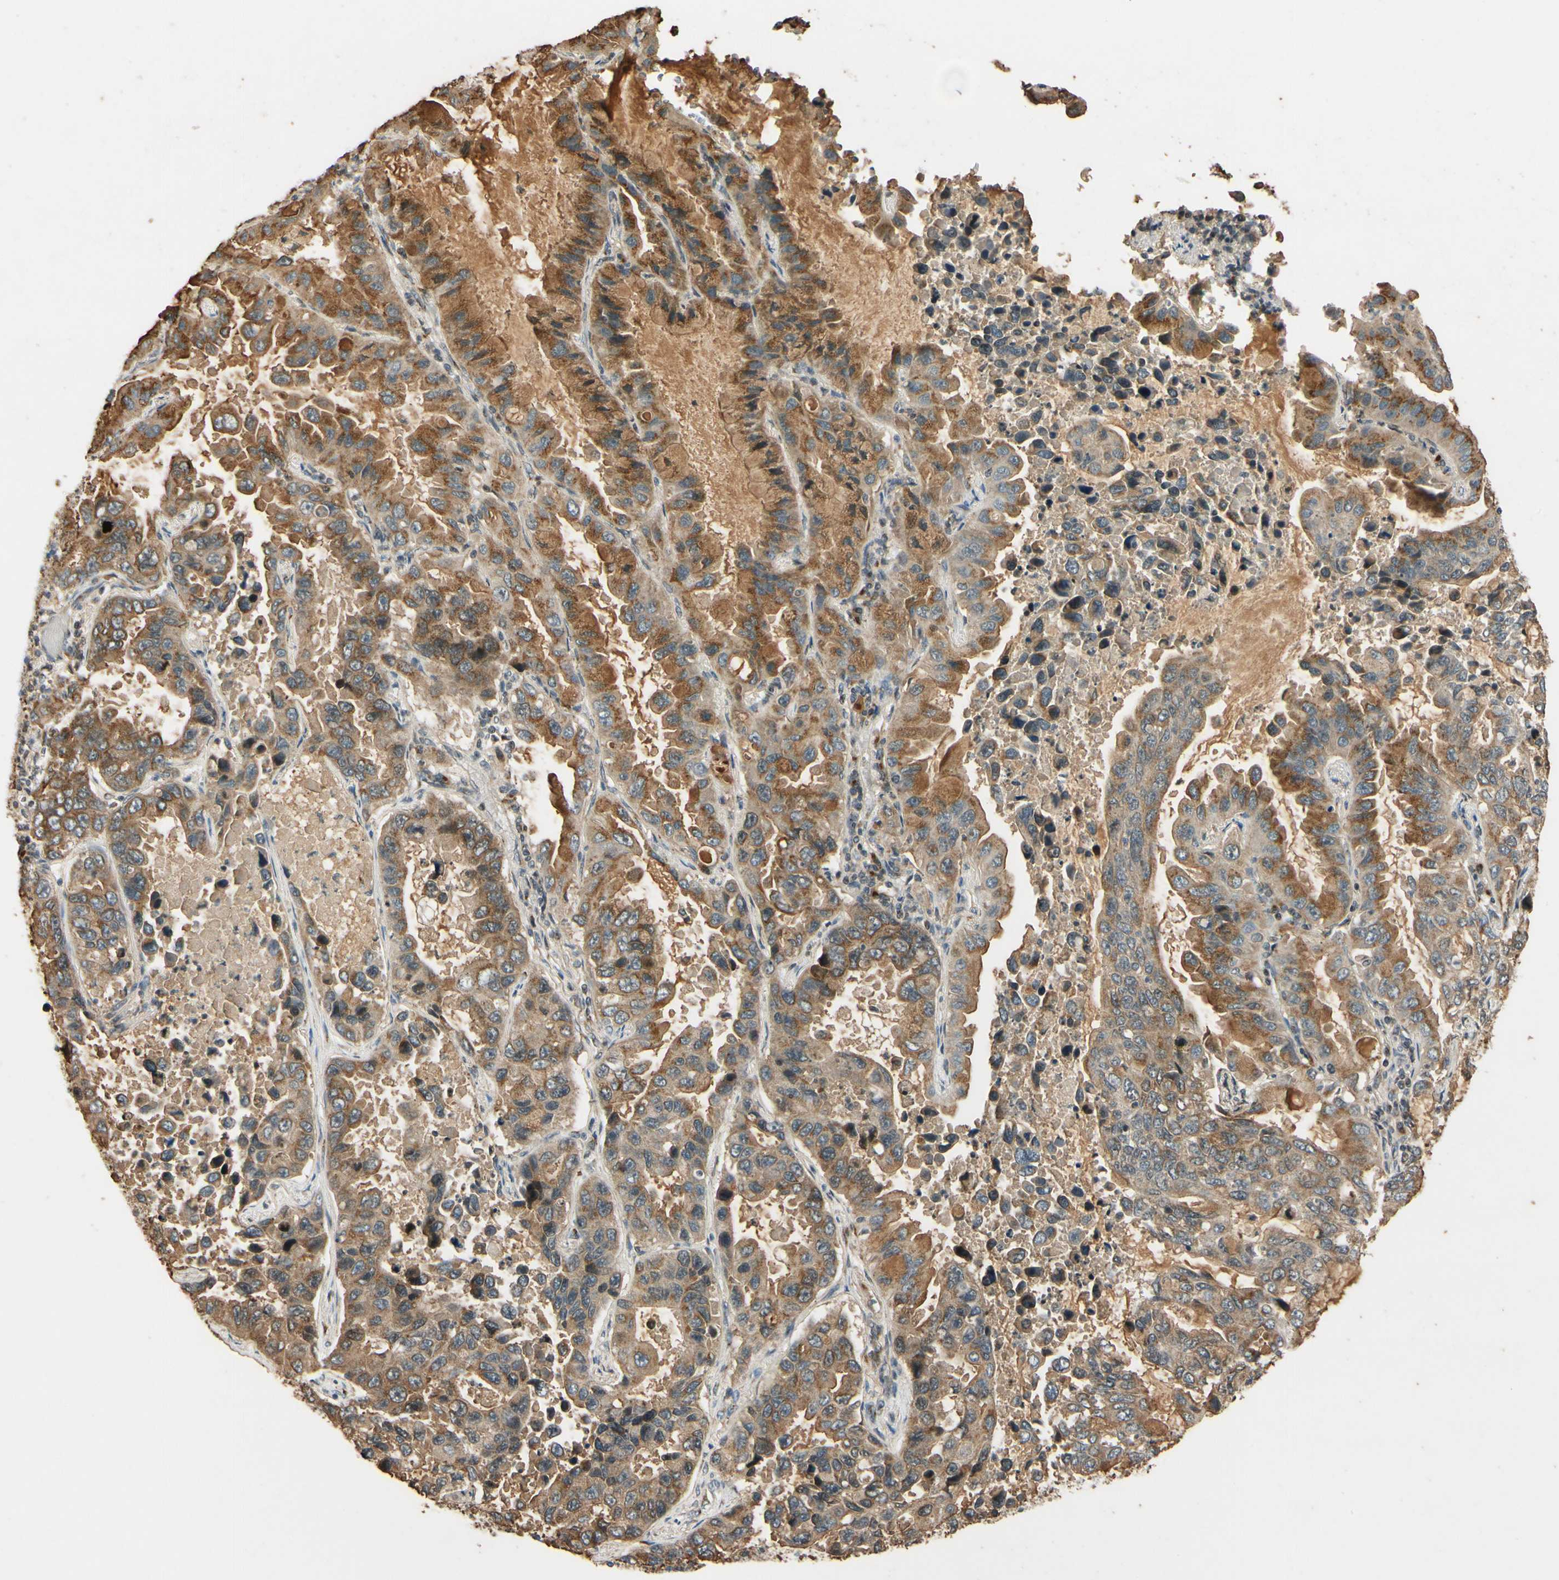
{"staining": {"intensity": "moderate", "quantity": ">75%", "location": "cytoplasmic/membranous"}, "tissue": "lung cancer", "cell_type": "Tumor cells", "image_type": "cancer", "snomed": [{"axis": "morphology", "description": "Adenocarcinoma, NOS"}, {"axis": "topography", "description": "Lung"}], "caption": "Protein staining of lung adenocarcinoma tissue displays moderate cytoplasmic/membranous staining in about >75% of tumor cells.", "gene": "NEO1", "patient": {"sex": "male", "age": 64}}